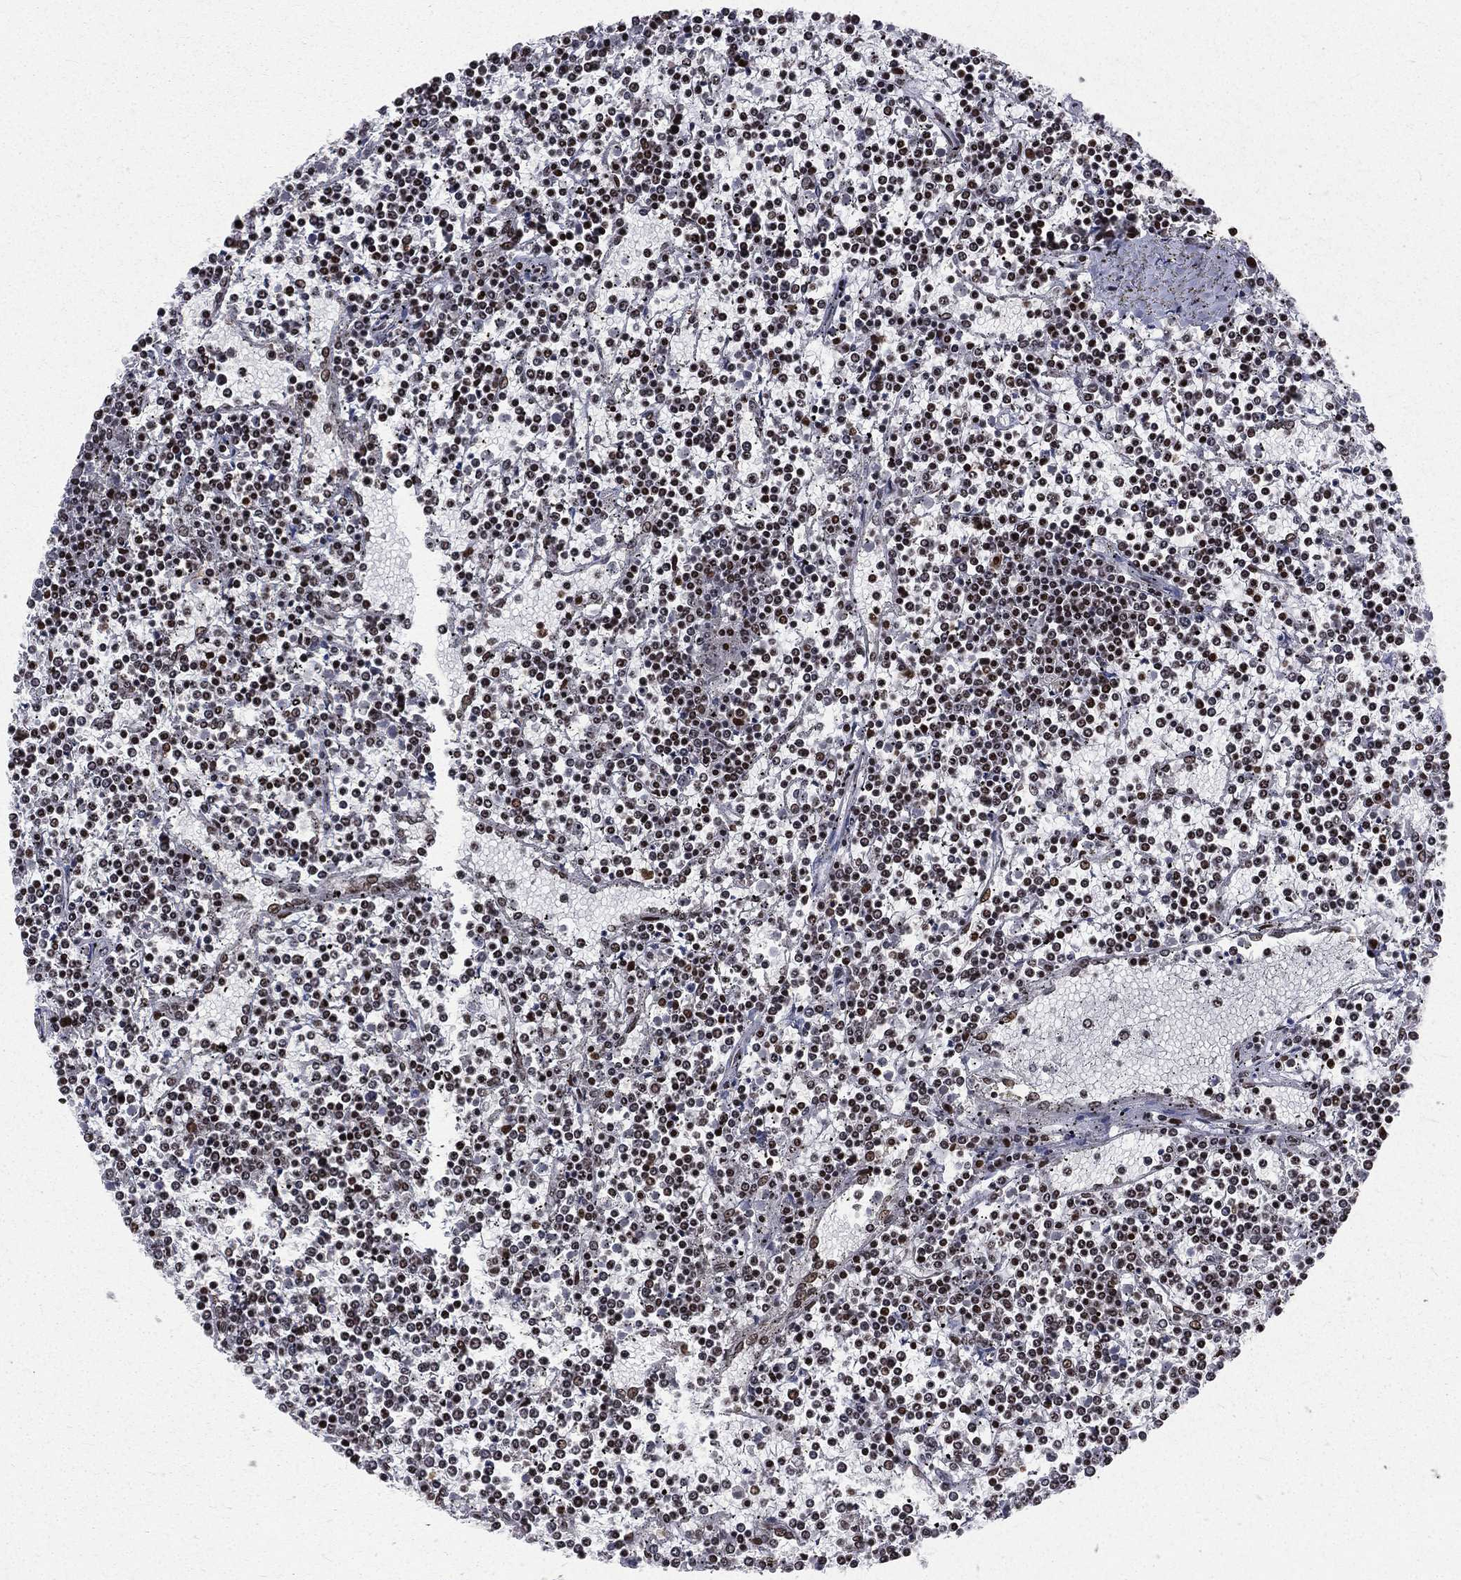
{"staining": {"intensity": "strong", "quantity": ">75%", "location": "nuclear"}, "tissue": "lymphoma", "cell_type": "Tumor cells", "image_type": "cancer", "snomed": [{"axis": "morphology", "description": "Malignant lymphoma, non-Hodgkin's type, Low grade"}, {"axis": "topography", "description": "Spleen"}], "caption": "Immunohistochemical staining of lymphoma demonstrates strong nuclear protein expression in about >75% of tumor cells.", "gene": "POLB", "patient": {"sex": "female", "age": 19}}